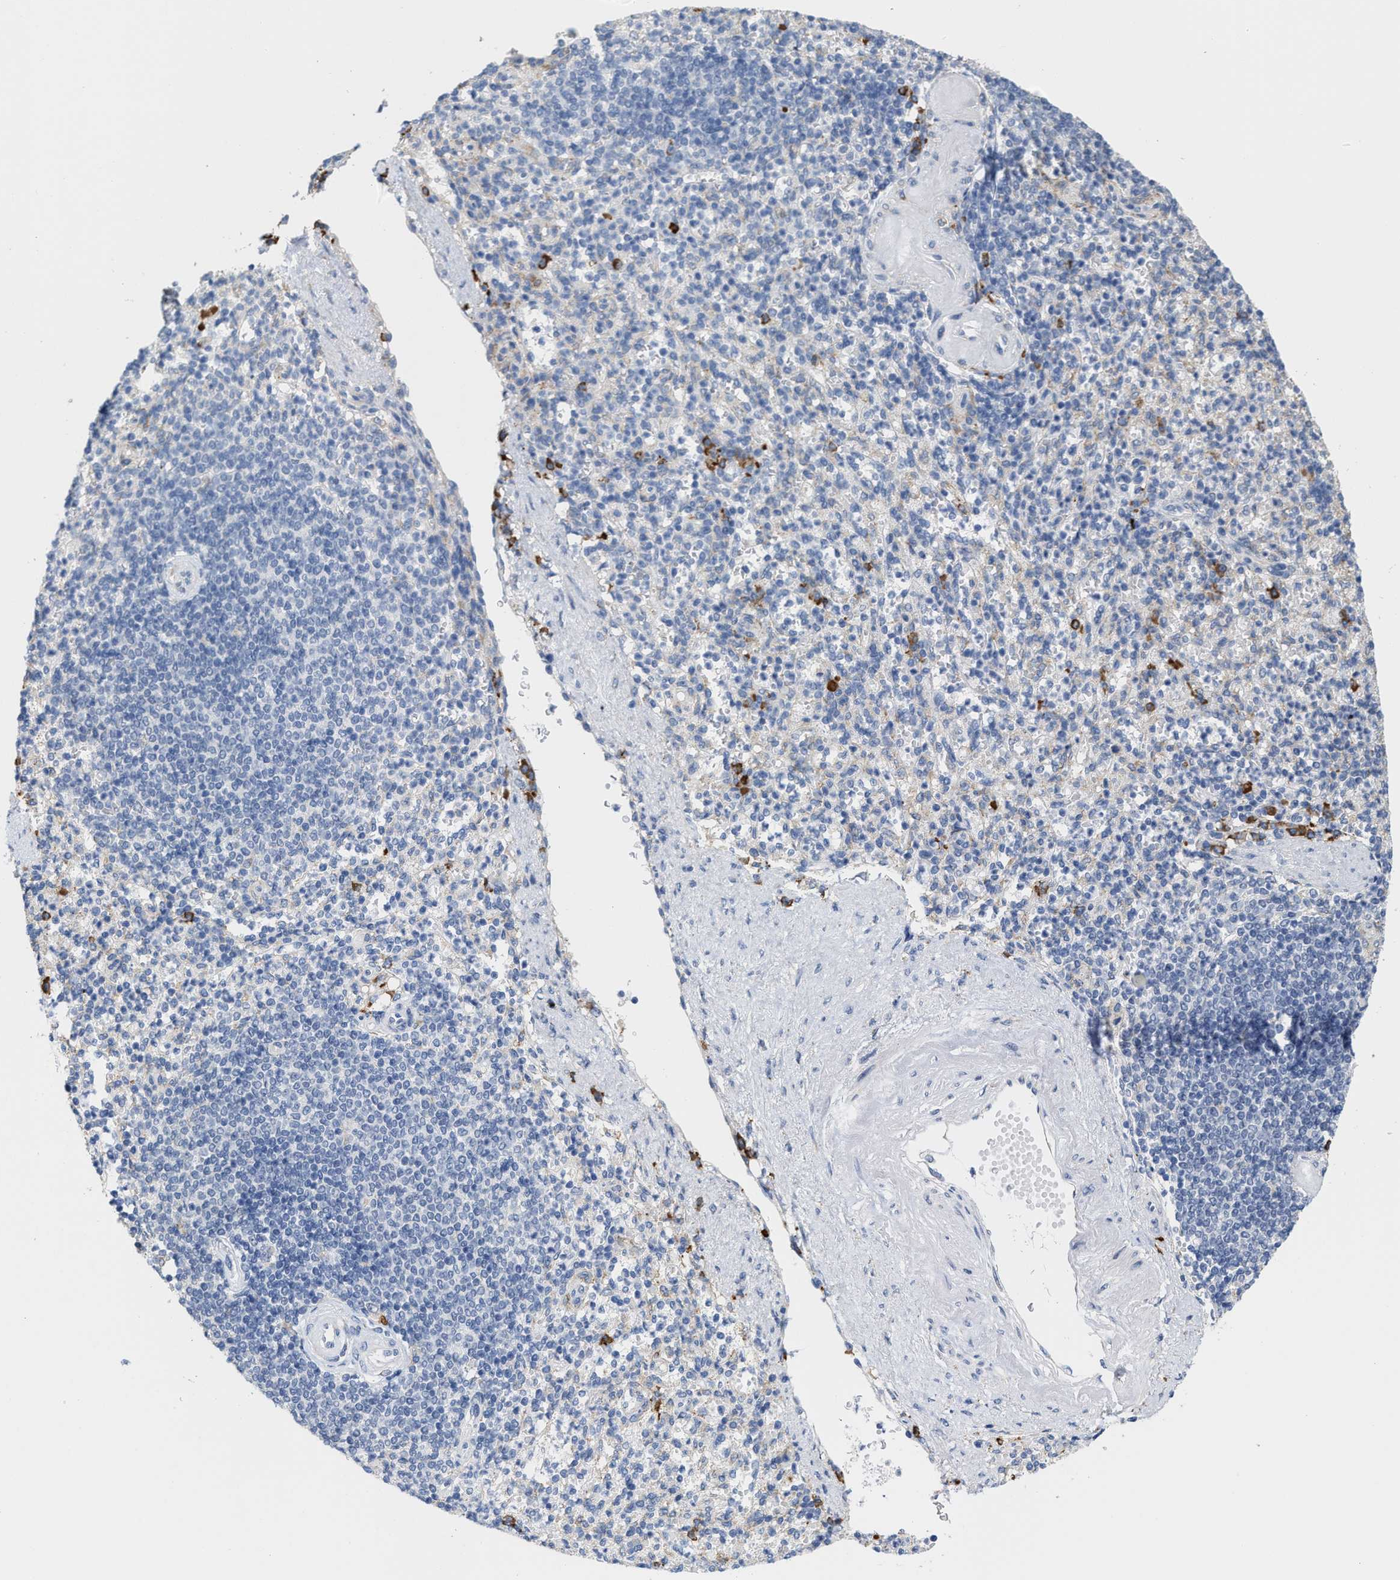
{"staining": {"intensity": "strong", "quantity": "<25%", "location": "cytoplasmic/membranous"}, "tissue": "spleen", "cell_type": "Cells in red pulp", "image_type": "normal", "snomed": [{"axis": "morphology", "description": "Normal tissue, NOS"}, {"axis": "topography", "description": "Spleen"}], "caption": "Cells in red pulp show medium levels of strong cytoplasmic/membranous expression in about <25% of cells in unremarkable spleen. The staining was performed using DAB (3,3'-diaminobenzidine) to visualize the protein expression in brown, while the nuclei were stained in blue with hematoxylin (Magnification: 20x).", "gene": "RYR2", "patient": {"sex": "female", "age": 74}}